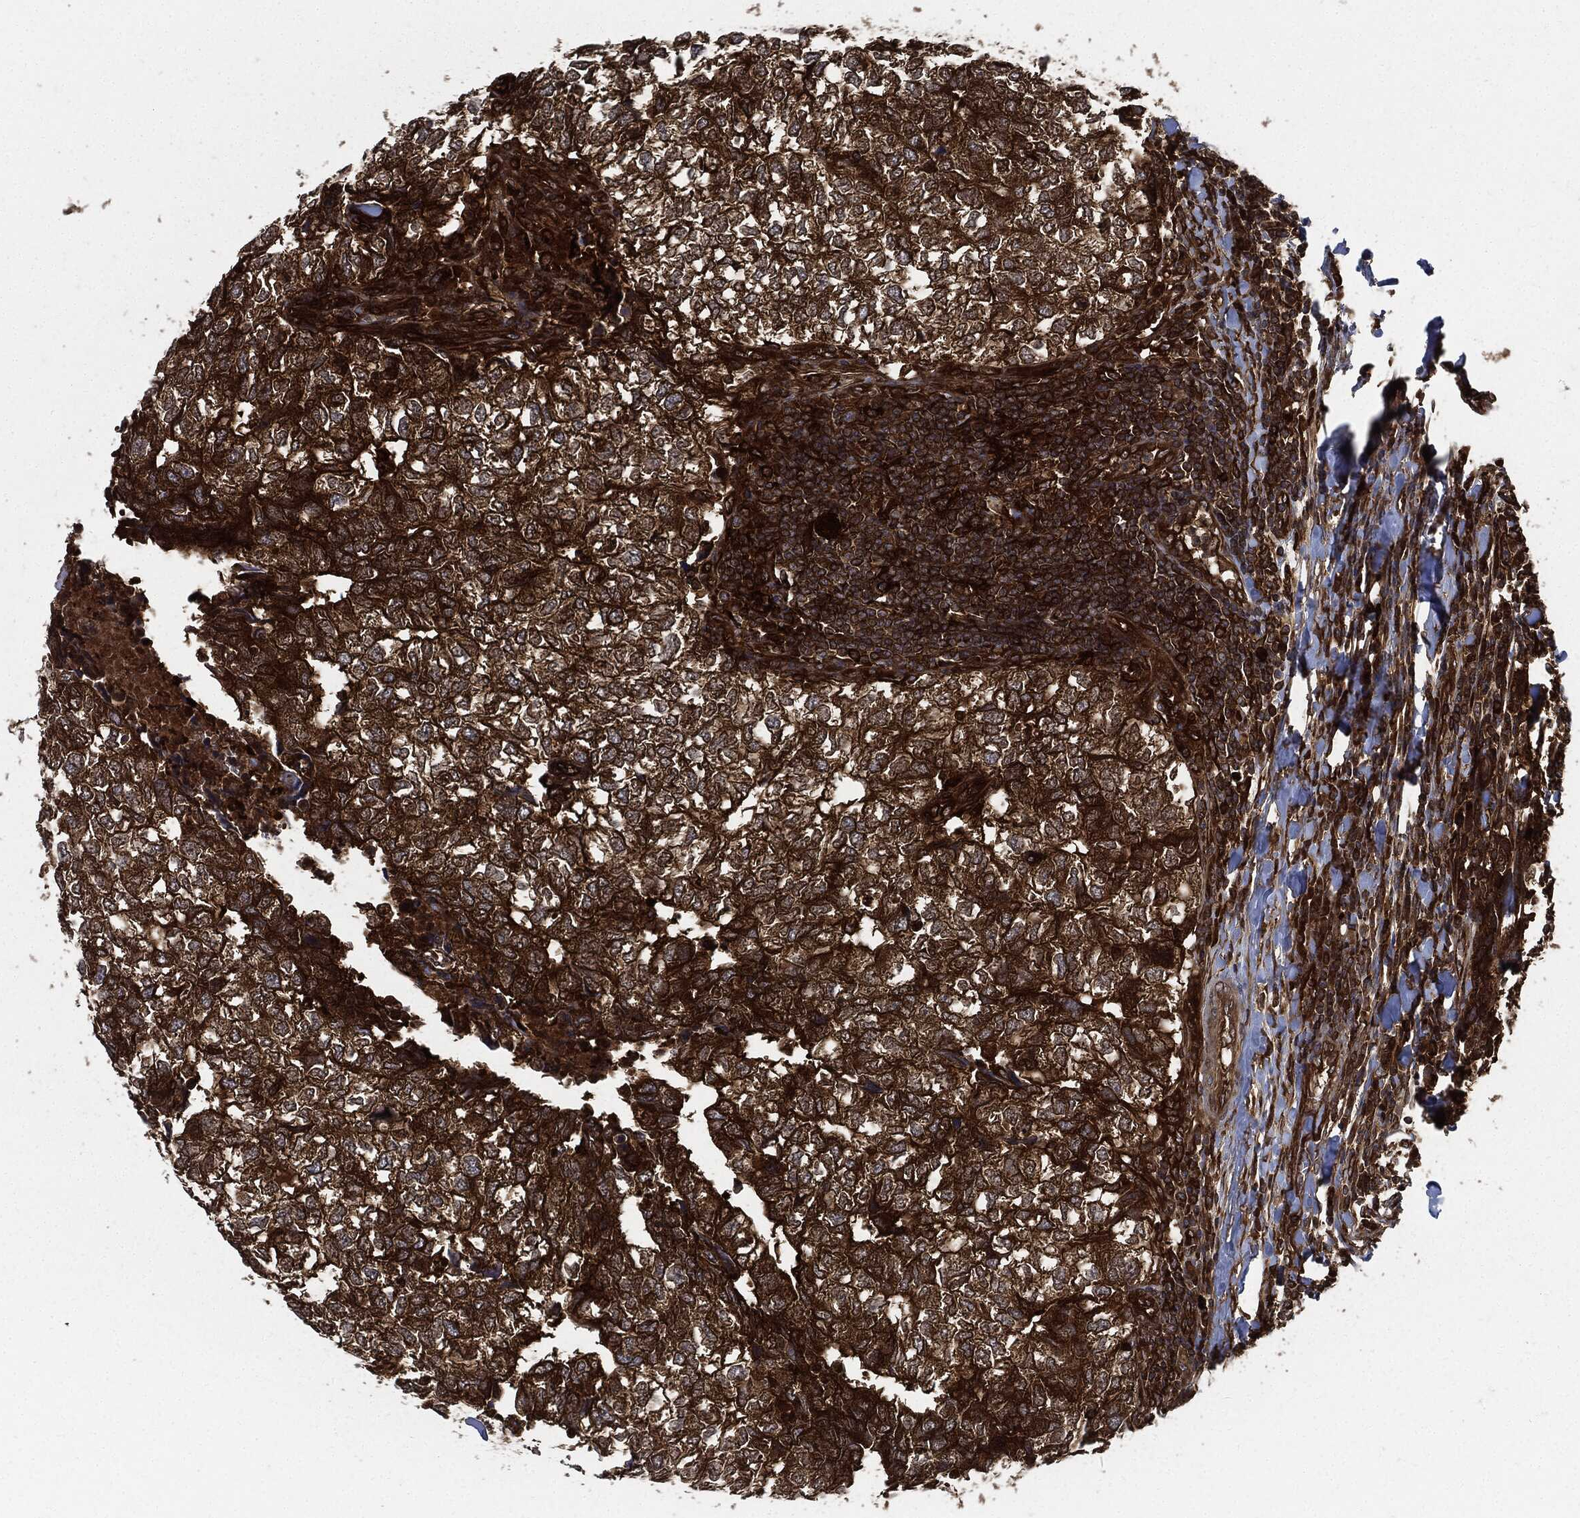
{"staining": {"intensity": "strong", "quantity": ">75%", "location": "cytoplasmic/membranous"}, "tissue": "breast cancer", "cell_type": "Tumor cells", "image_type": "cancer", "snomed": [{"axis": "morphology", "description": "Duct carcinoma"}, {"axis": "topography", "description": "Breast"}], "caption": "Strong cytoplasmic/membranous staining is seen in about >75% of tumor cells in breast cancer (intraductal carcinoma).", "gene": "XPNPEP1", "patient": {"sex": "female", "age": 30}}